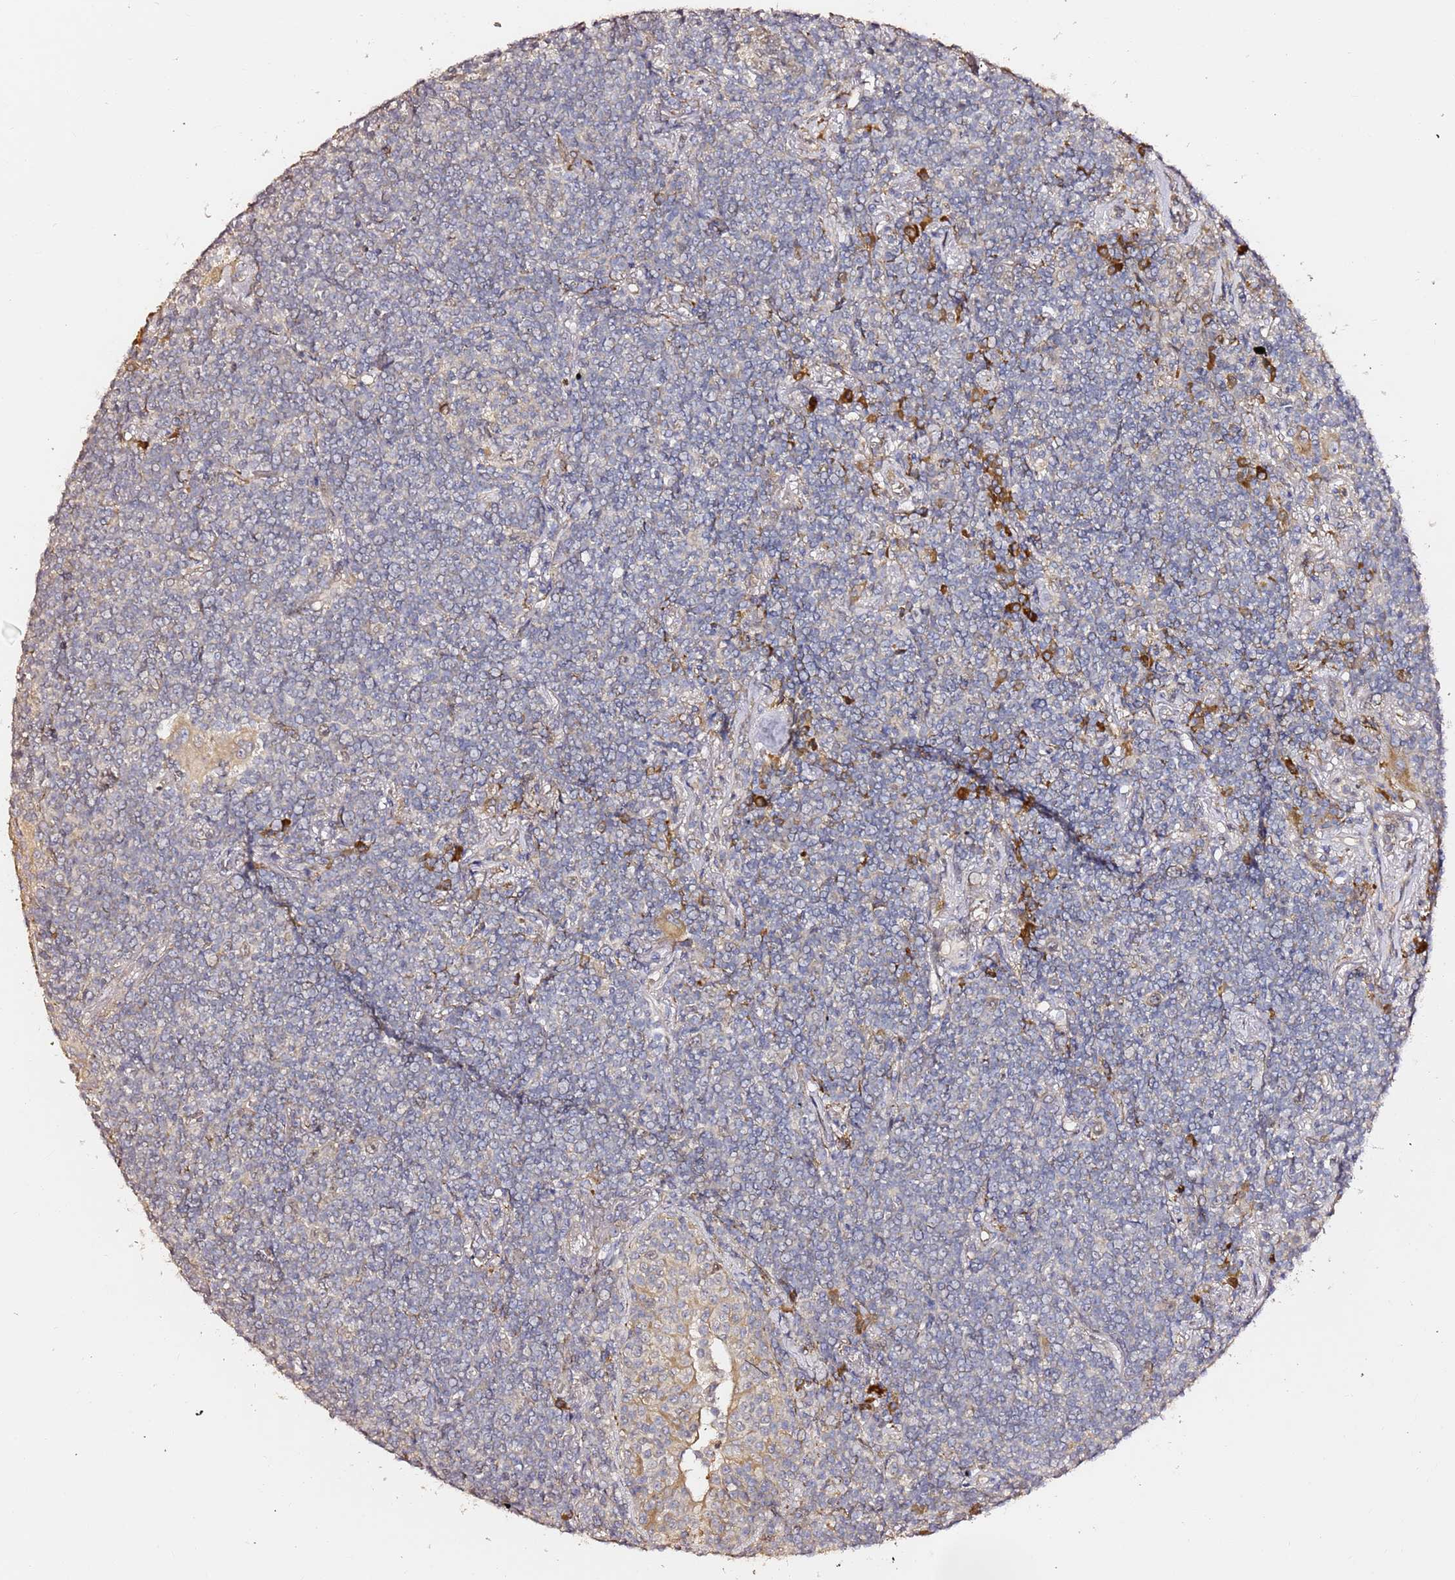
{"staining": {"intensity": "negative", "quantity": "none", "location": "none"}, "tissue": "lymphoma", "cell_type": "Tumor cells", "image_type": "cancer", "snomed": [{"axis": "morphology", "description": "Malignant lymphoma, non-Hodgkin's type, Low grade"}, {"axis": "topography", "description": "Lung"}], "caption": "IHC photomicrograph of neoplastic tissue: low-grade malignant lymphoma, non-Hodgkin's type stained with DAB exhibits no significant protein expression in tumor cells.", "gene": "HSD17B7", "patient": {"sex": "female", "age": 71}}